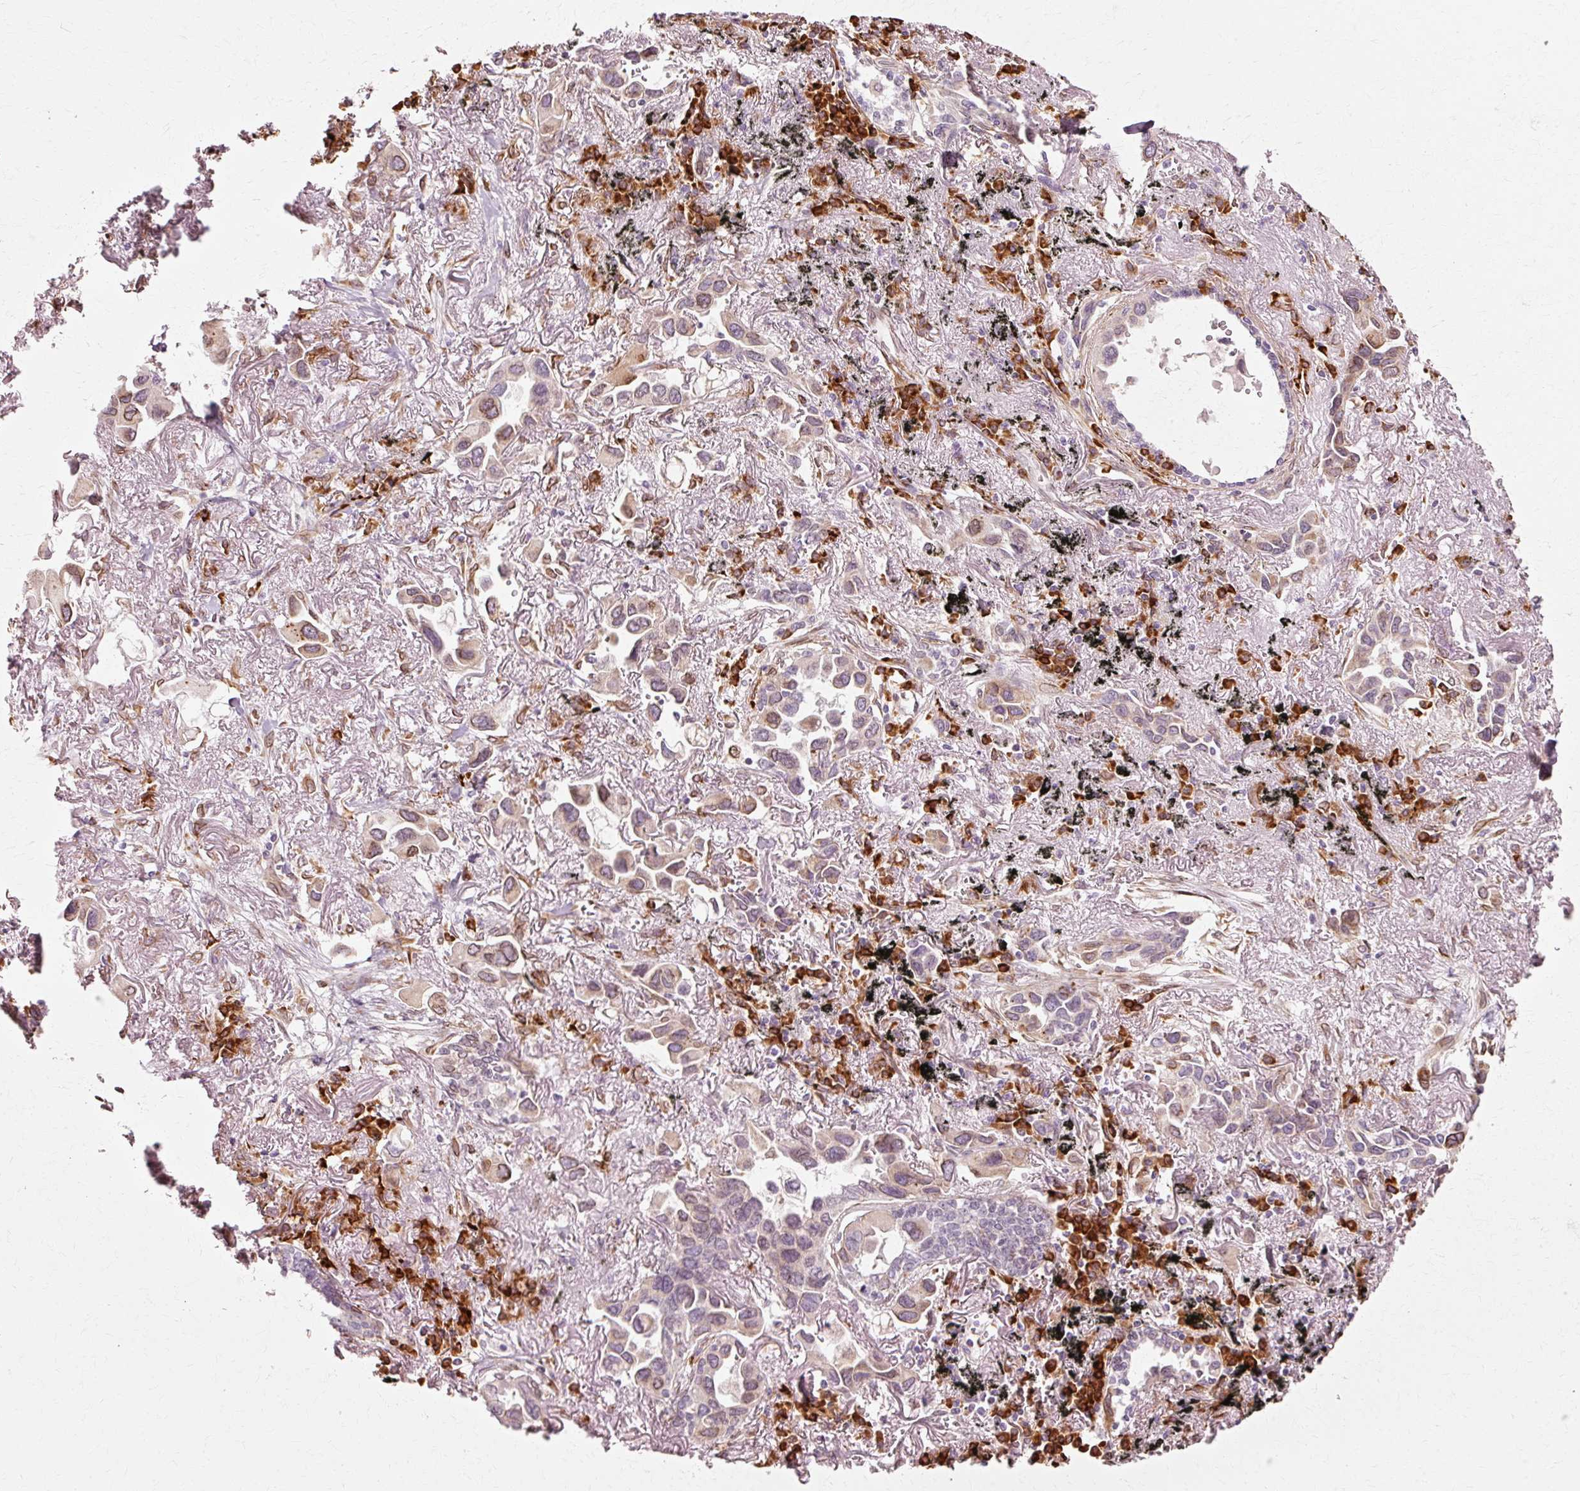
{"staining": {"intensity": "negative", "quantity": "none", "location": "none"}, "tissue": "lung cancer", "cell_type": "Tumor cells", "image_type": "cancer", "snomed": [{"axis": "morphology", "description": "Adenocarcinoma, NOS"}, {"axis": "topography", "description": "Lung"}], "caption": "This is an IHC histopathology image of human lung adenocarcinoma. There is no staining in tumor cells.", "gene": "RGPD5", "patient": {"sex": "female", "age": 76}}